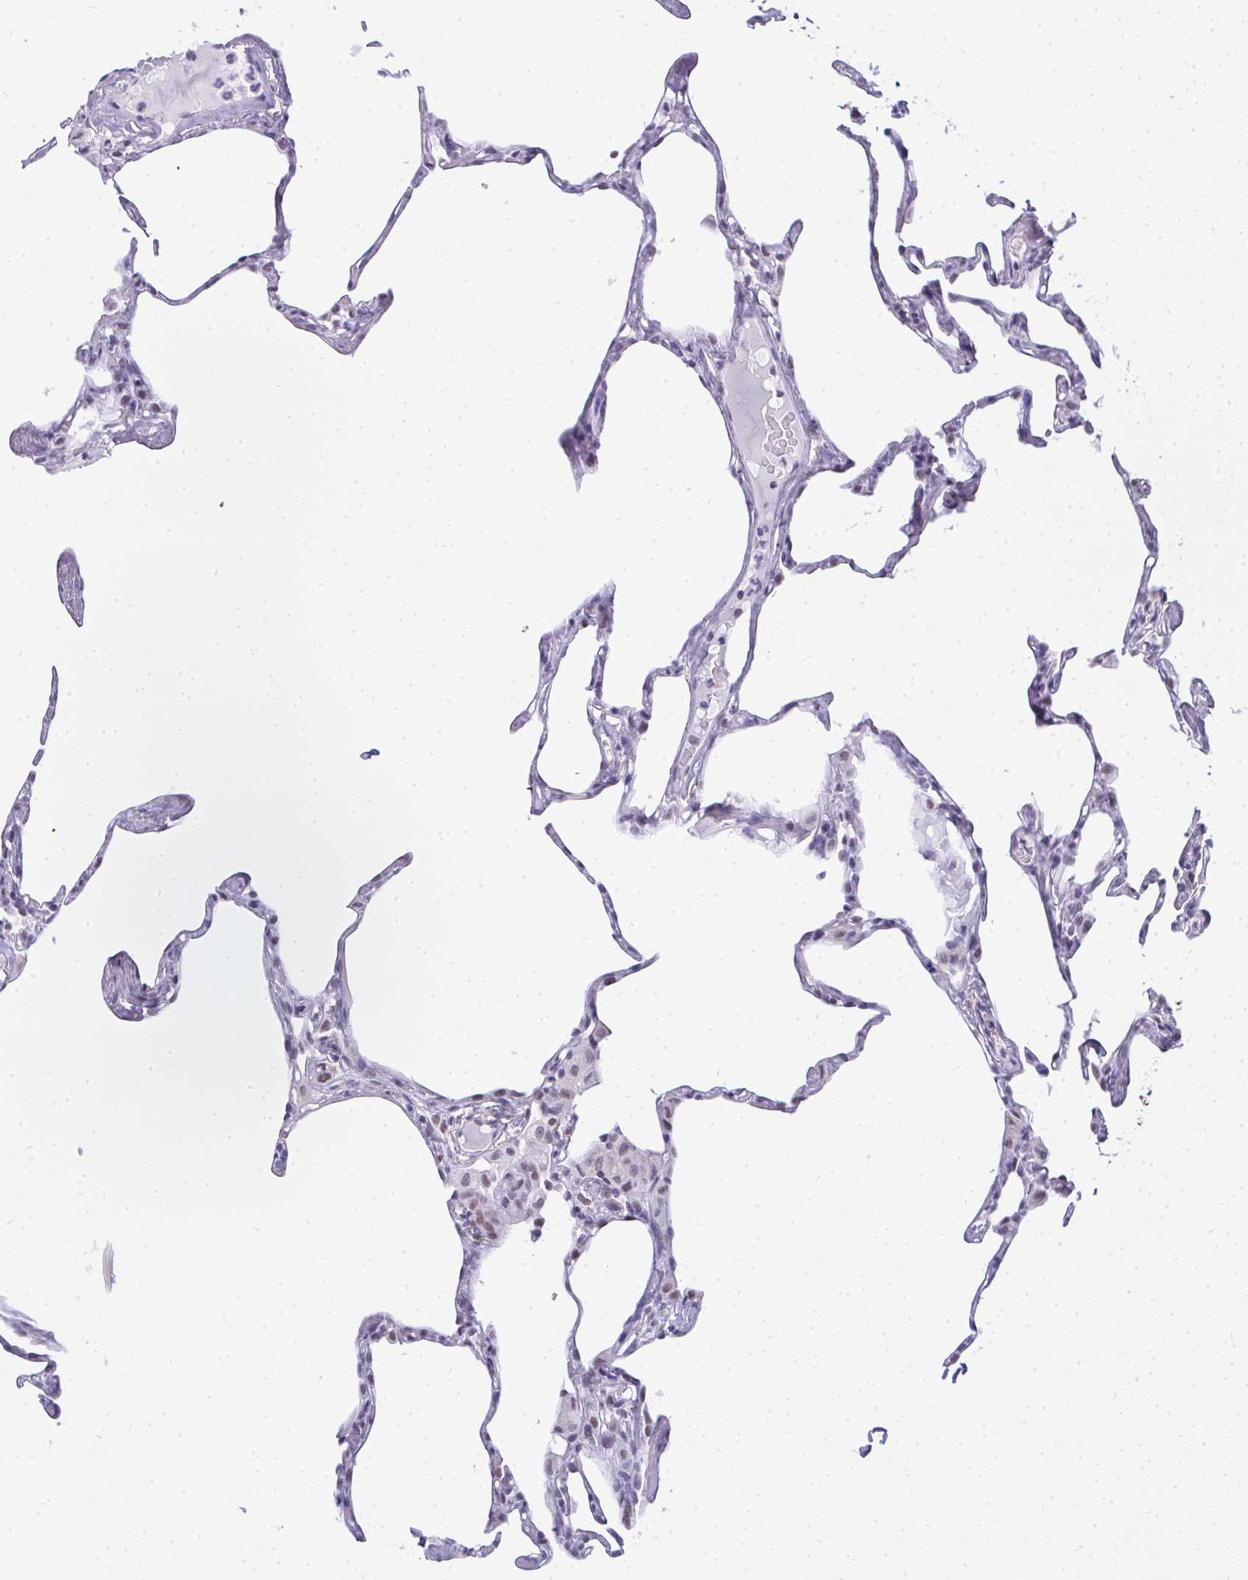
{"staining": {"intensity": "weak", "quantity": "<25%", "location": "nuclear"}, "tissue": "lung", "cell_type": "Alveolar cells", "image_type": "normal", "snomed": [{"axis": "morphology", "description": "Normal tissue, NOS"}, {"axis": "topography", "description": "Lung"}], "caption": "Normal lung was stained to show a protein in brown. There is no significant staining in alveolar cells.", "gene": "PLA2G1B", "patient": {"sex": "male", "age": 65}}